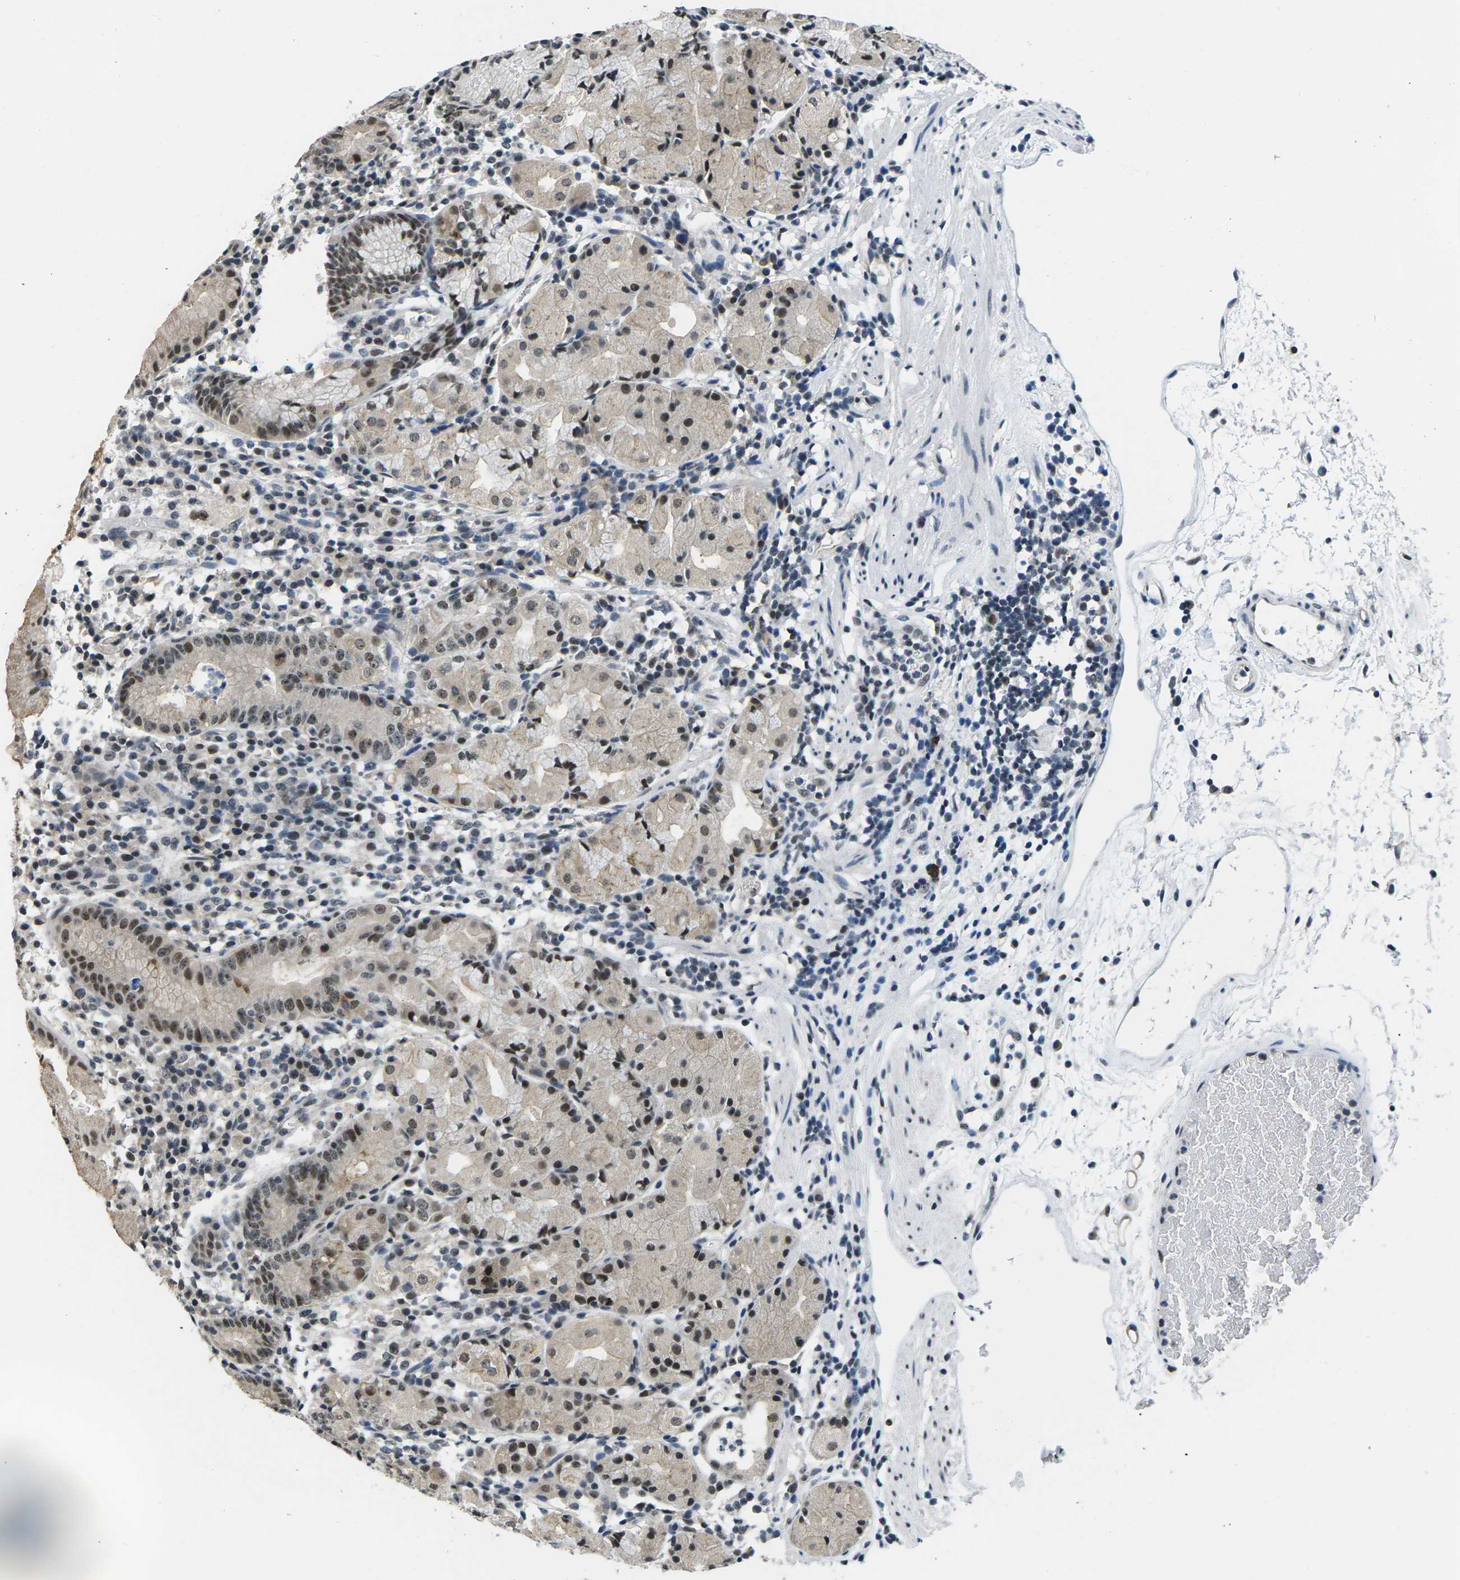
{"staining": {"intensity": "moderate", "quantity": "25%-75%", "location": "nuclear"}, "tissue": "stomach", "cell_type": "Glandular cells", "image_type": "normal", "snomed": [{"axis": "morphology", "description": "Normal tissue, NOS"}, {"axis": "topography", "description": "Stomach"}, {"axis": "topography", "description": "Stomach, lower"}], "caption": "Glandular cells display medium levels of moderate nuclear staining in approximately 25%-75% of cells in benign stomach. The protein is shown in brown color, while the nuclei are stained blue.", "gene": "NSRP1", "patient": {"sex": "female", "age": 75}}